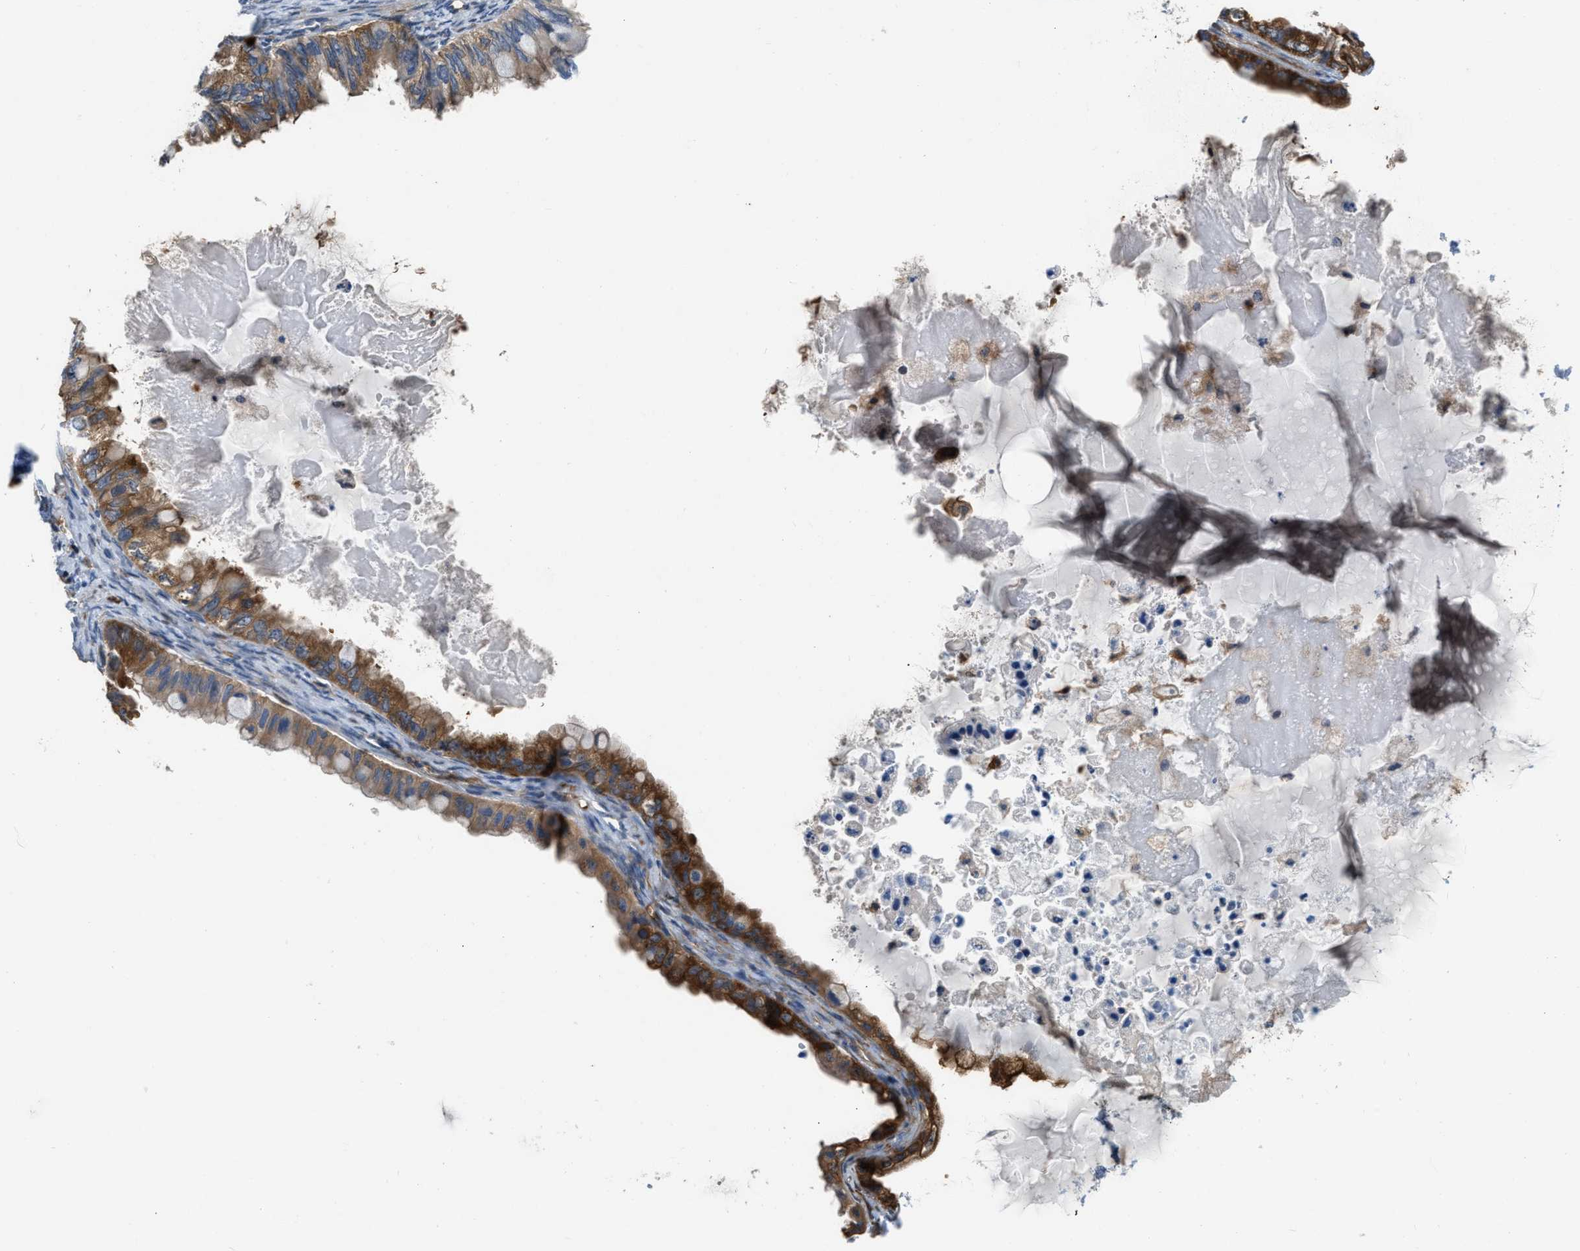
{"staining": {"intensity": "strong", "quantity": "25%-75%", "location": "cytoplasmic/membranous"}, "tissue": "ovarian cancer", "cell_type": "Tumor cells", "image_type": "cancer", "snomed": [{"axis": "morphology", "description": "Cystadenocarcinoma, mucinous, NOS"}, {"axis": "topography", "description": "Ovary"}], "caption": "This image demonstrates immunohistochemistry (IHC) staining of human ovarian cancer, with high strong cytoplasmic/membranous expression in approximately 25%-75% of tumor cells.", "gene": "PFKP", "patient": {"sex": "female", "age": 80}}